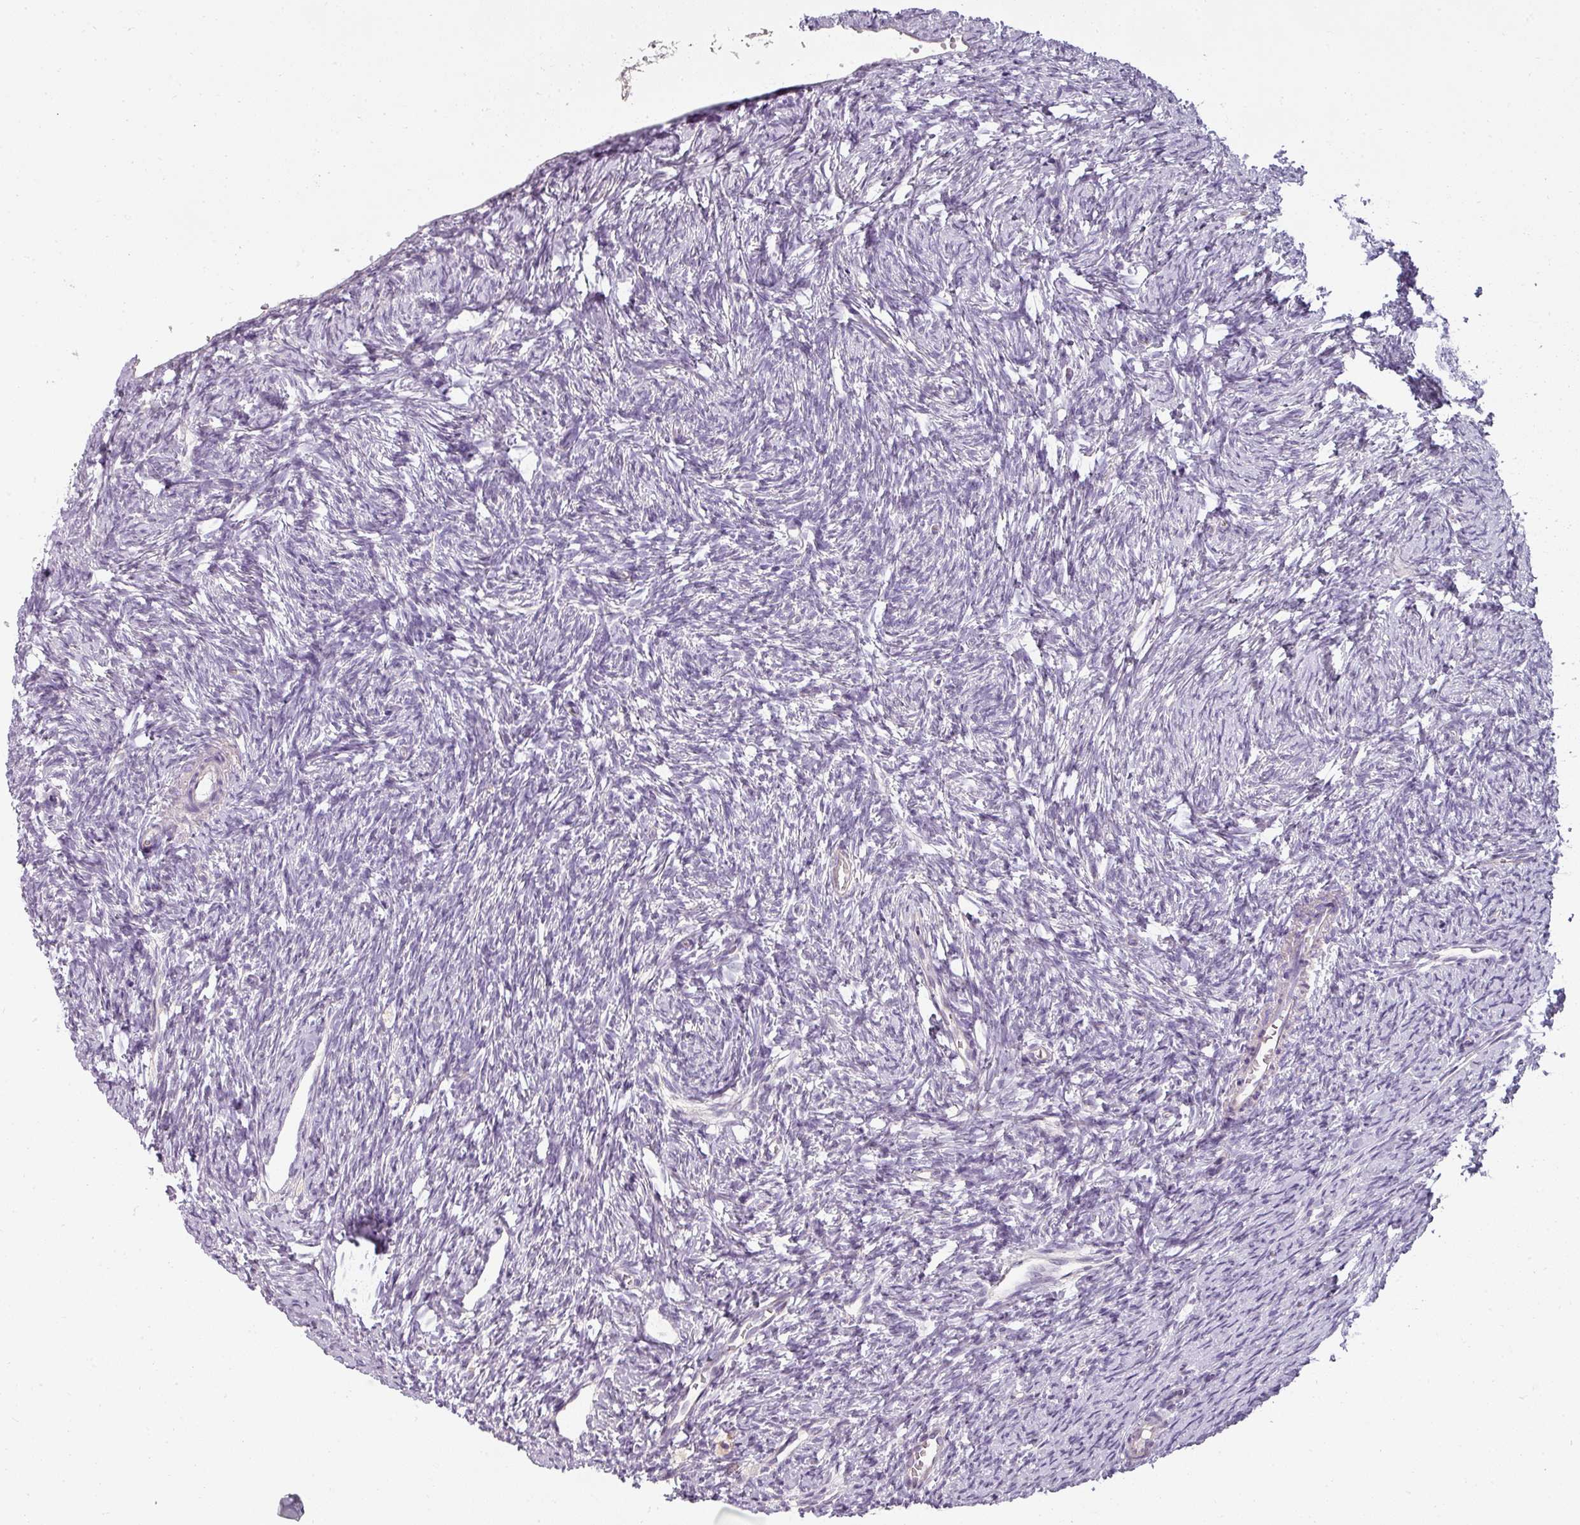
{"staining": {"intensity": "negative", "quantity": "none", "location": "none"}, "tissue": "ovary", "cell_type": "Ovarian stroma cells", "image_type": "normal", "snomed": [{"axis": "morphology", "description": "Normal tissue, NOS"}, {"axis": "topography", "description": "Ovary"}], "caption": "IHC histopathology image of benign human ovary stained for a protein (brown), which displays no staining in ovarian stroma cells. (DAB (3,3'-diaminobenzidine) immunohistochemistry (IHC) visualized using brightfield microscopy, high magnification).", "gene": "ASB1", "patient": {"sex": "female", "age": 51}}